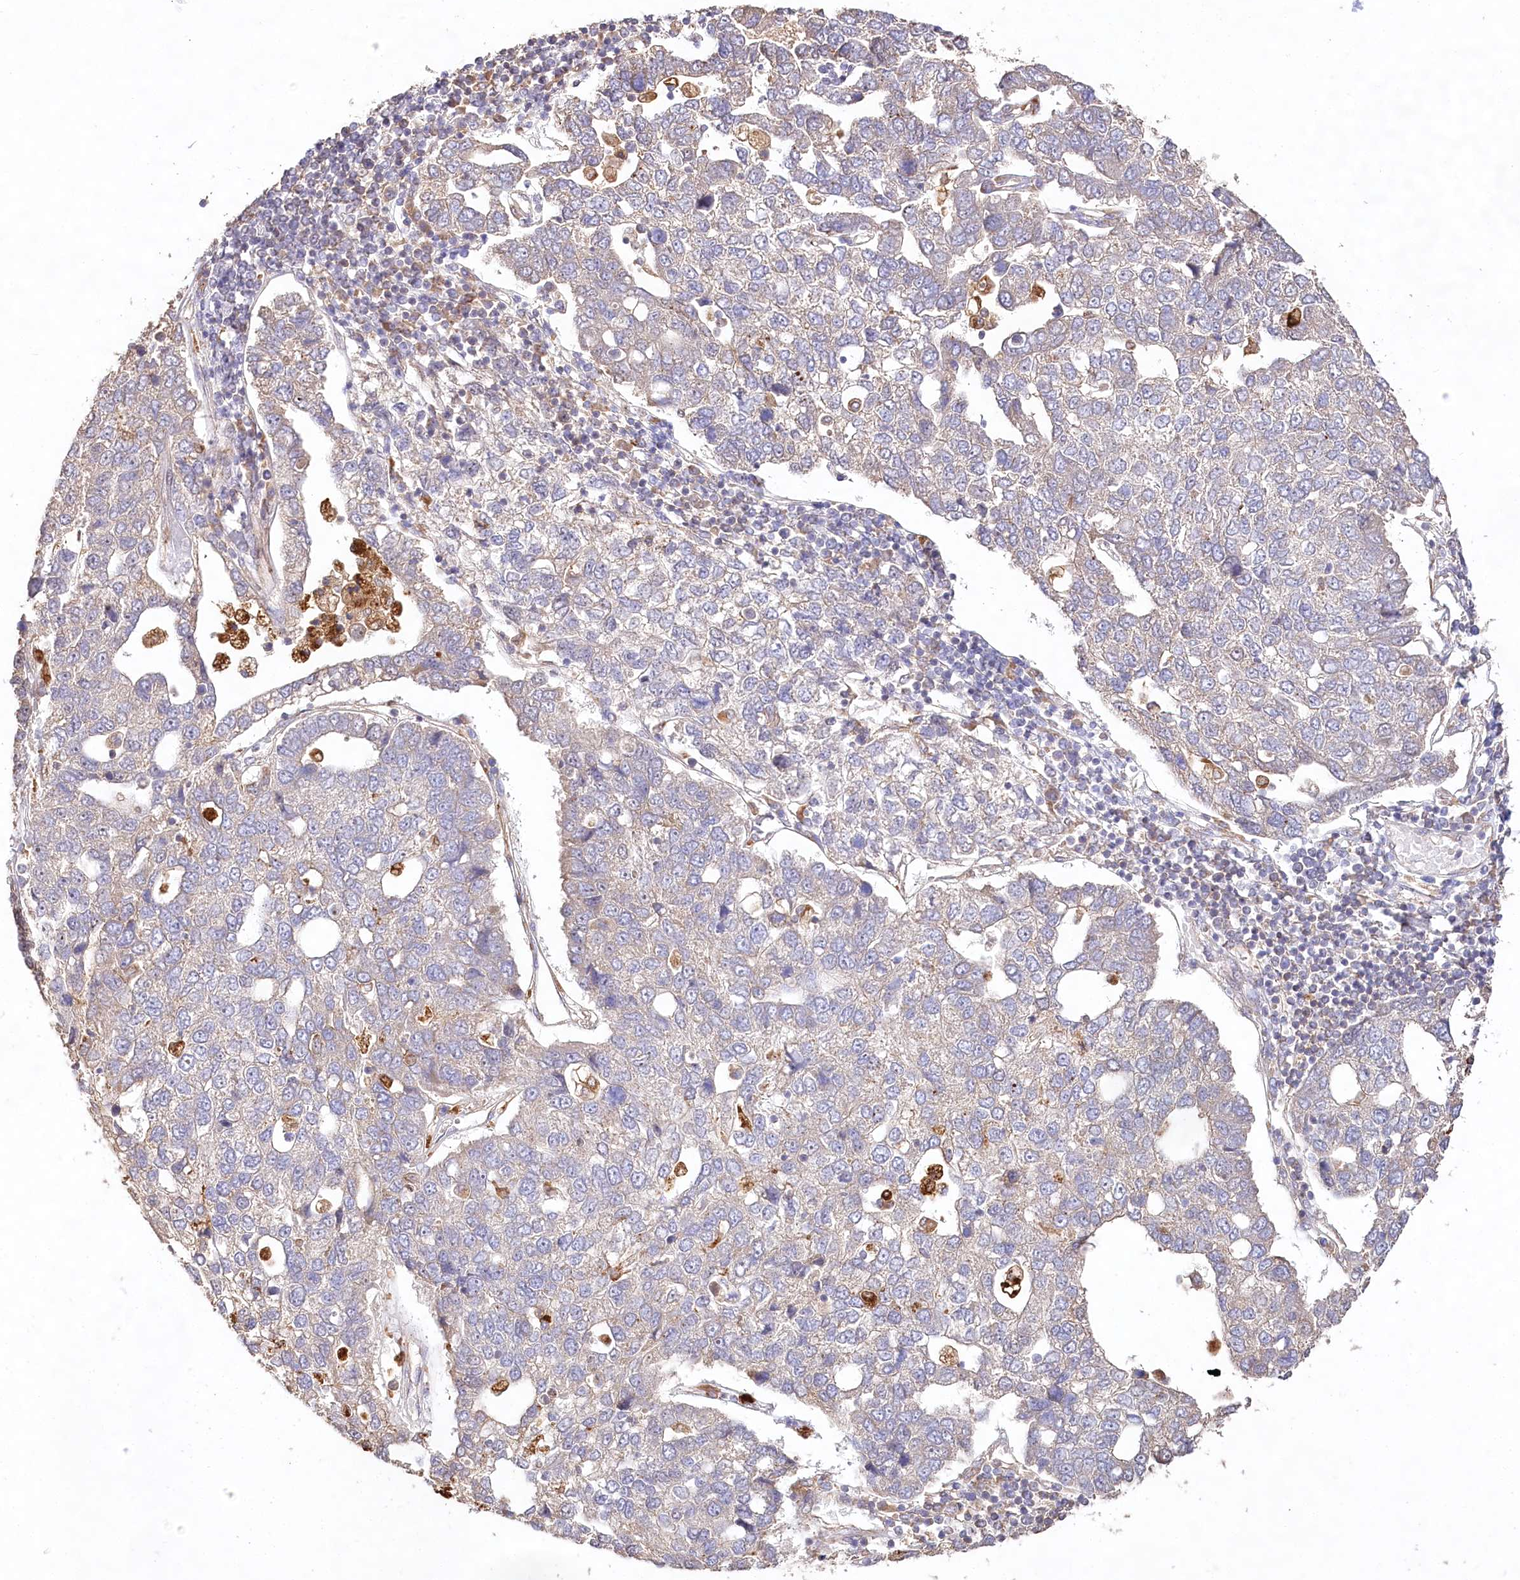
{"staining": {"intensity": "weak", "quantity": "<25%", "location": "cytoplasmic/membranous"}, "tissue": "pancreatic cancer", "cell_type": "Tumor cells", "image_type": "cancer", "snomed": [{"axis": "morphology", "description": "Adenocarcinoma, NOS"}, {"axis": "topography", "description": "Pancreas"}], "caption": "Pancreatic adenocarcinoma was stained to show a protein in brown. There is no significant staining in tumor cells.", "gene": "DMXL1", "patient": {"sex": "female", "age": 61}}